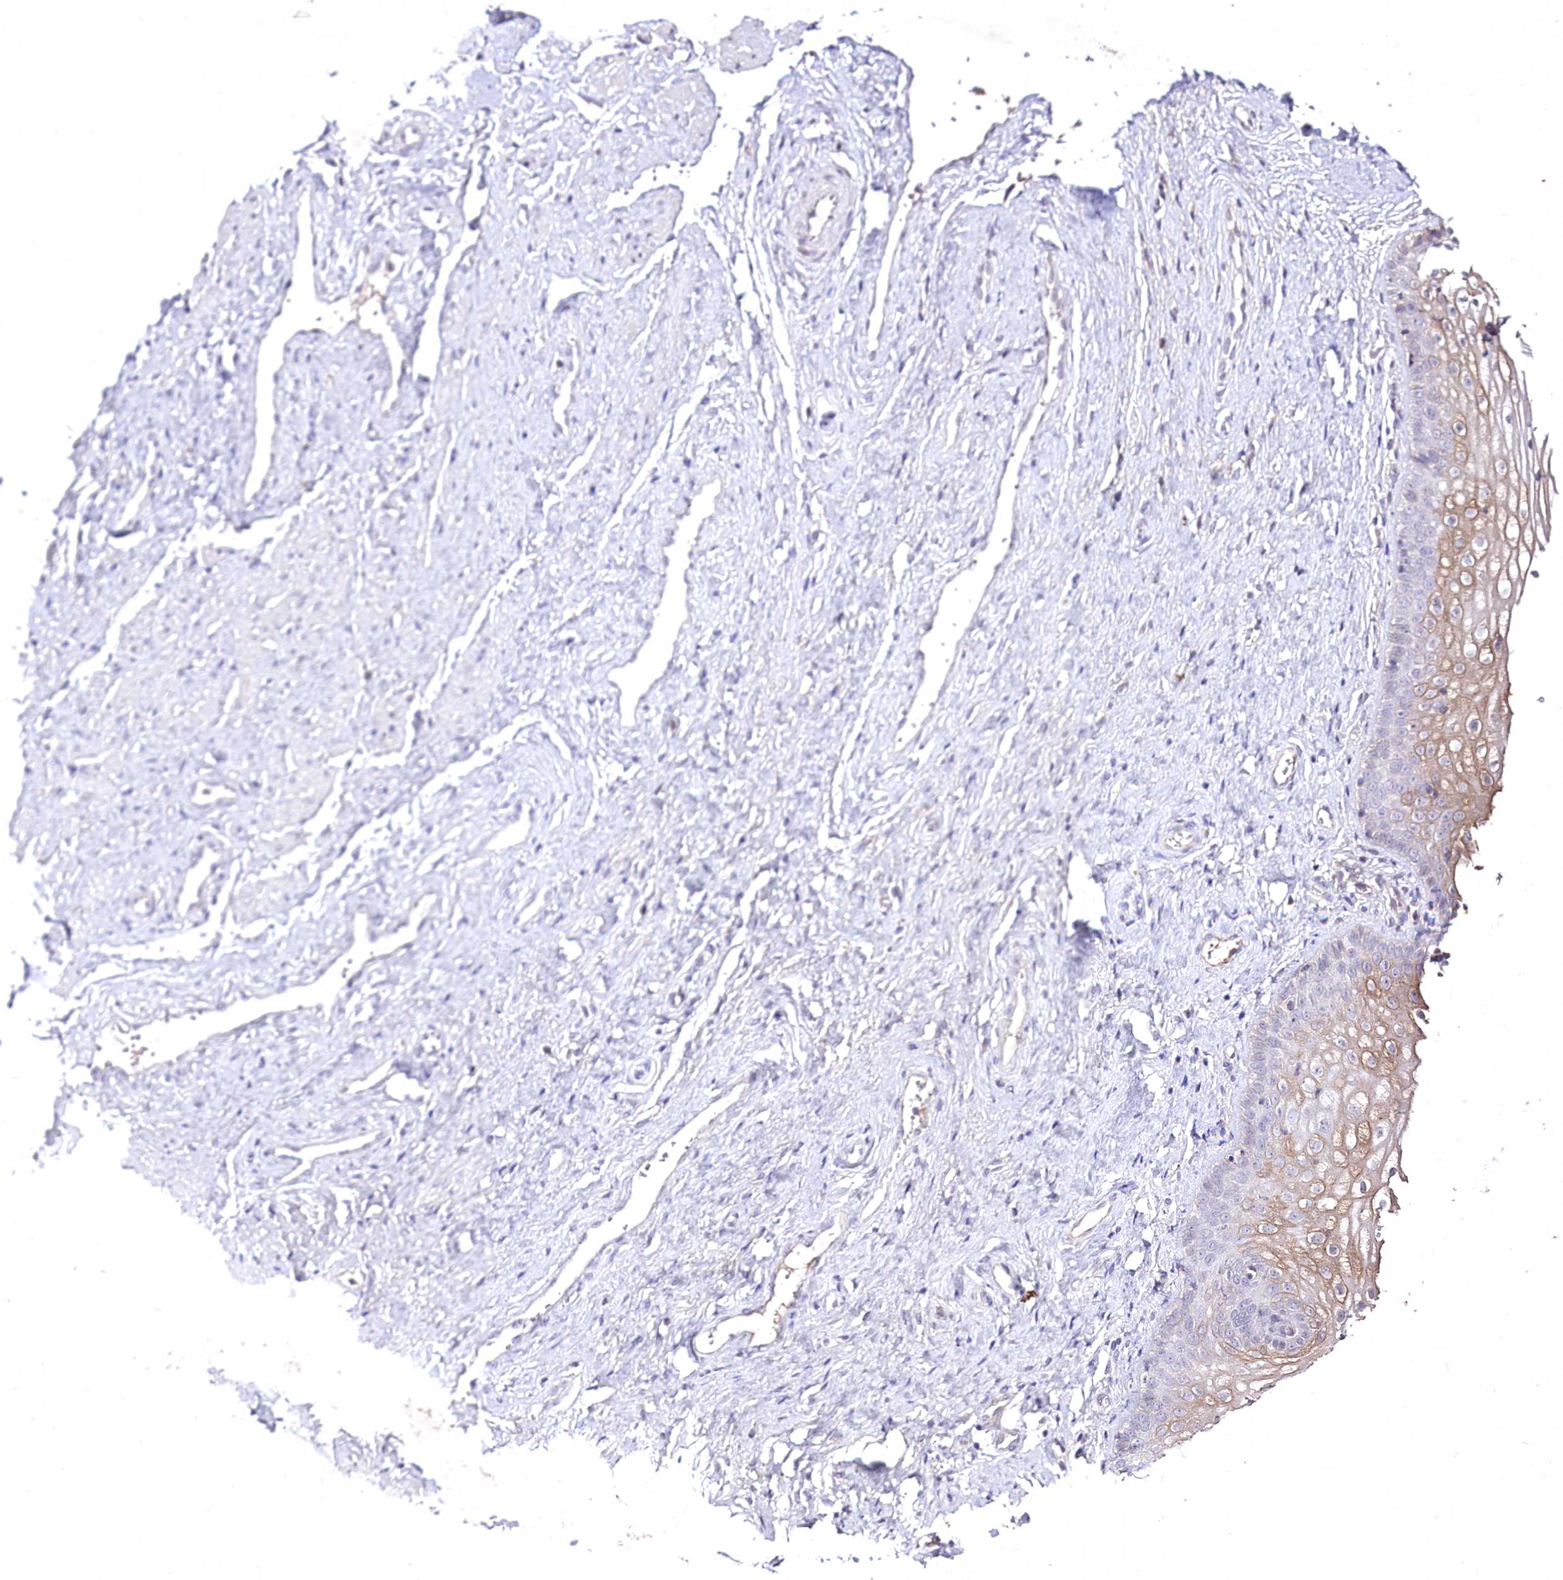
{"staining": {"intensity": "weak", "quantity": "25%-75%", "location": "cytoplasmic/membranous"}, "tissue": "vagina", "cell_type": "Squamous epithelial cells", "image_type": "normal", "snomed": [{"axis": "morphology", "description": "Normal tissue, NOS"}, {"axis": "topography", "description": "Vagina"}], "caption": "Immunohistochemical staining of unremarkable vagina reveals 25%-75% levels of weak cytoplasmic/membranous protein positivity in approximately 25%-75% of squamous epithelial cells. The staining is performed using DAB brown chromogen to label protein expression. The nuclei are counter-stained blue using hematoxylin.", "gene": "ENPP1", "patient": {"sex": "female", "age": 46}}